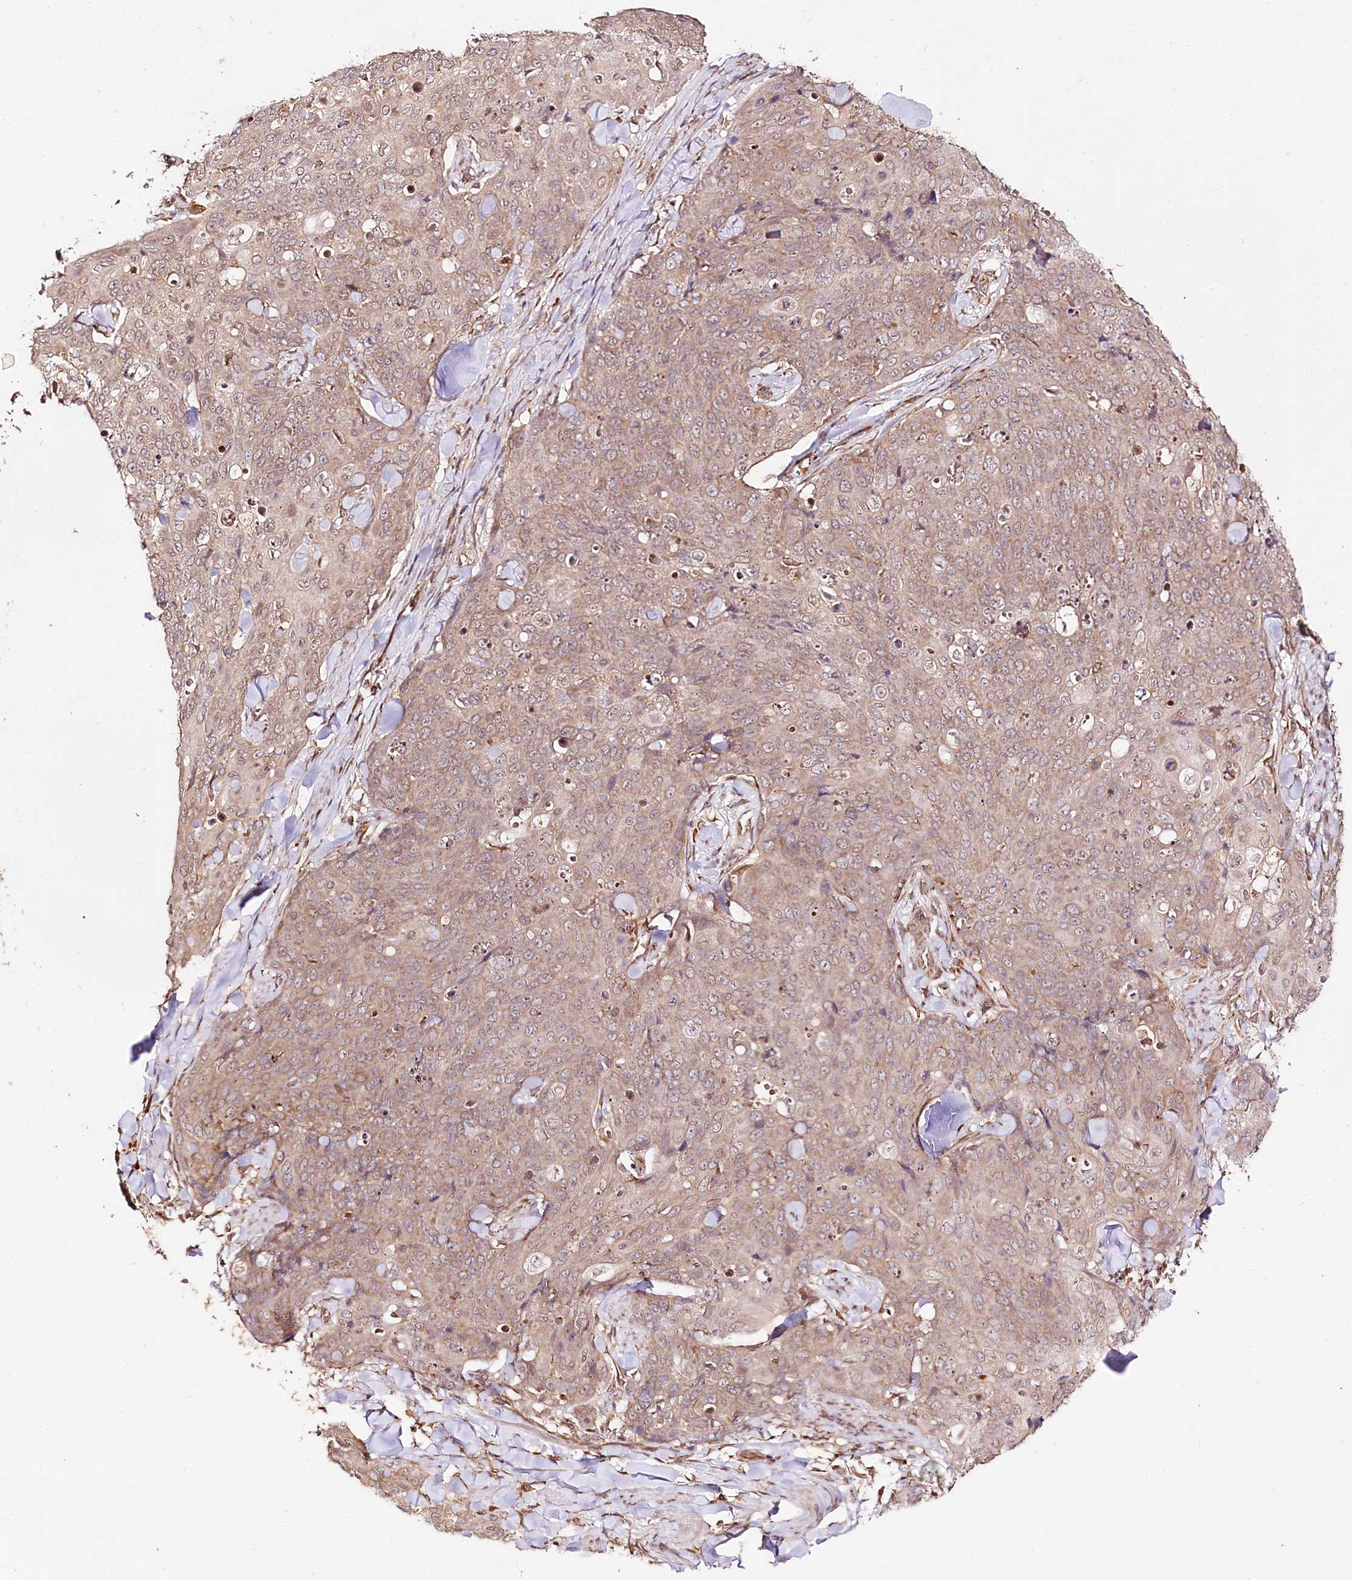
{"staining": {"intensity": "weak", "quantity": ">75%", "location": "cytoplasmic/membranous"}, "tissue": "skin cancer", "cell_type": "Tumor cells", "image_type": "cancer", "snomed": [{"axis": "morphology", "description": "Squamous cell carcinoma, NOS"}, {"axis": "topography", "description": "Skin"}, {"axis": "topography", "description": "Vulva"}], "caption": "About >75% of tumor cells in human skin cancer reveal weak cytoplasmic/membranous protein staining as visualized by brown immunohistochemical staining.", "gene": "ENSG00000144785", "patient": {"sex": "female", "age": 85}}